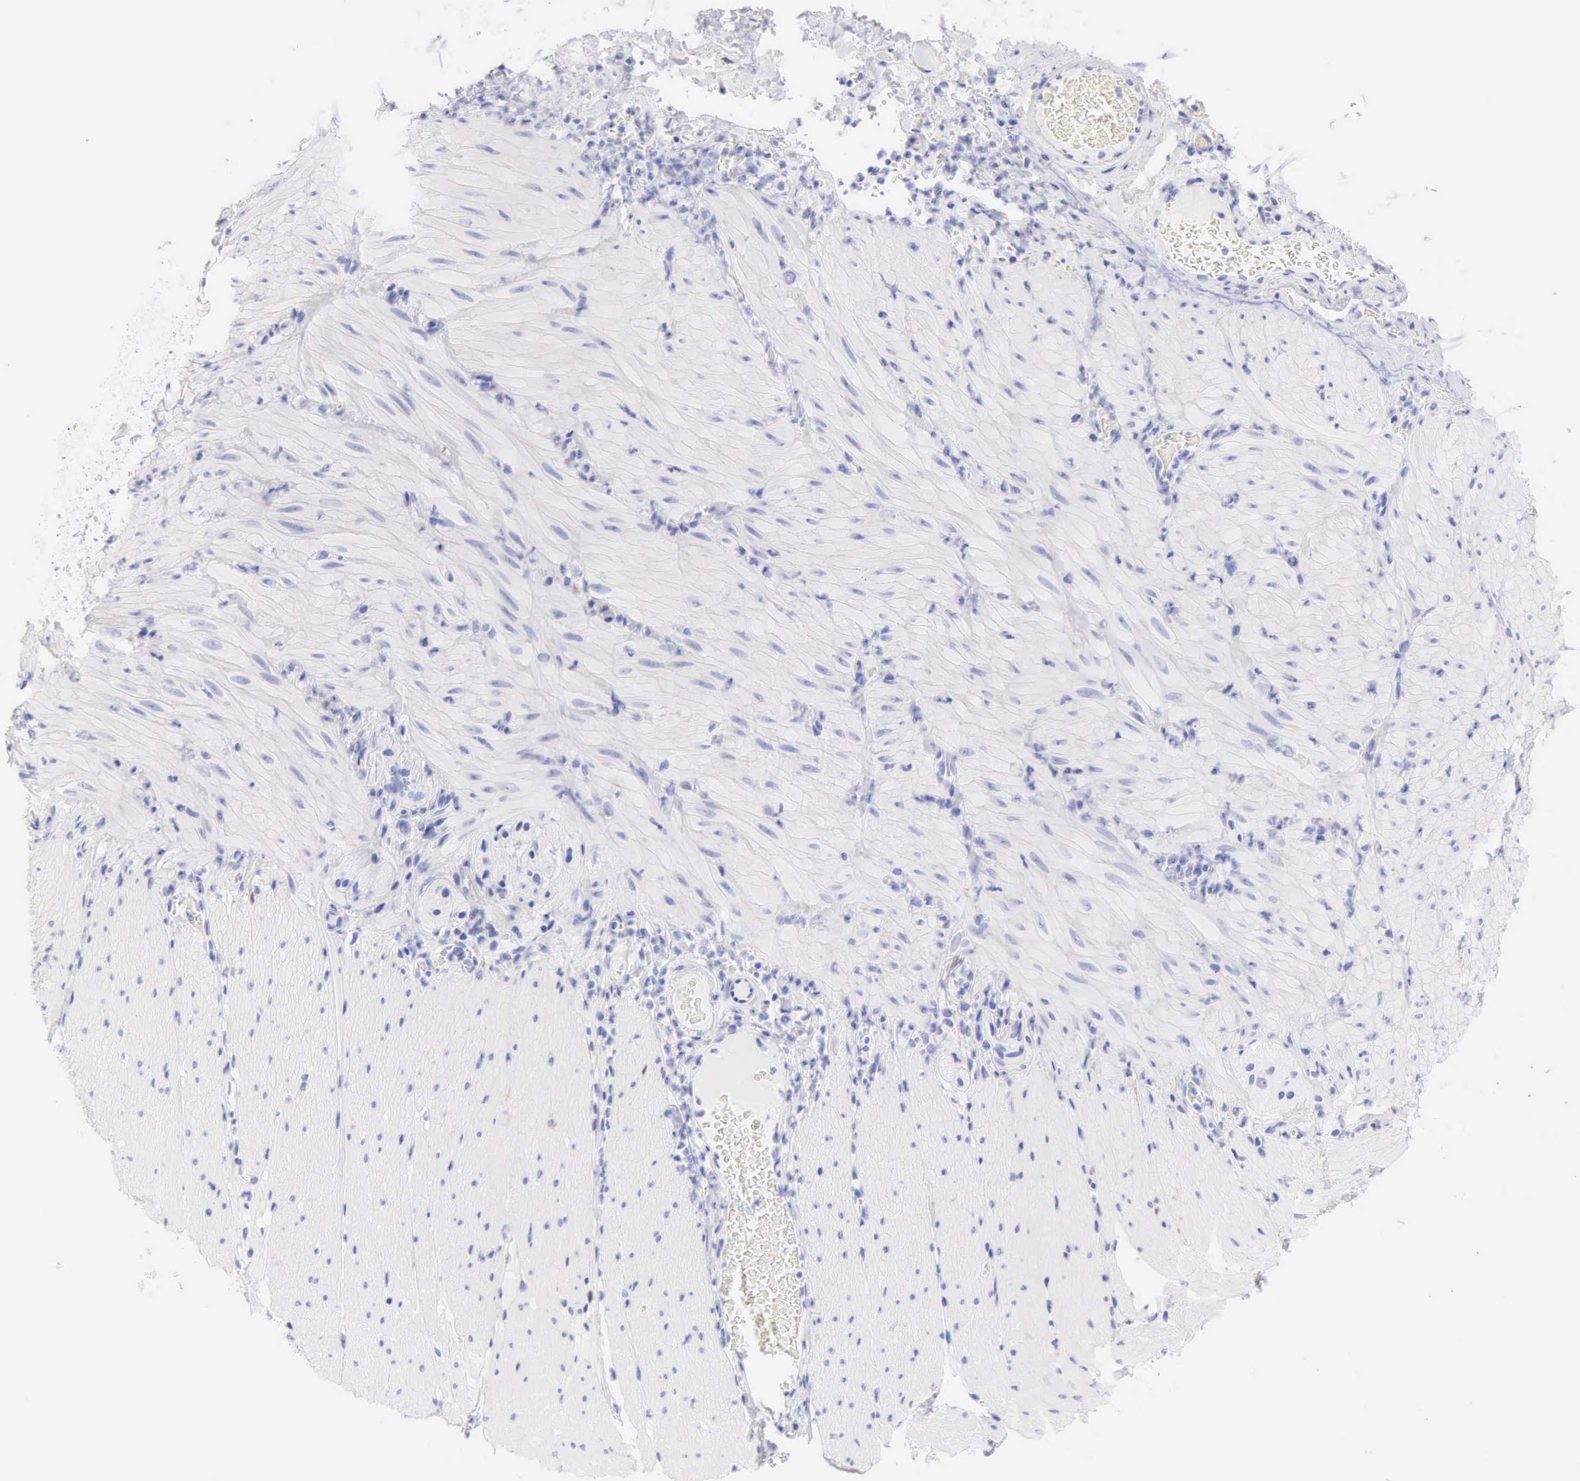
{"staining": {"intensity": "negative", "quantity": "none", "location": "none"}, "tissue": "smooth muscle", "cell_type": "Smooth muscle cells", "image_type": "normal", "snomed": [{"axis": "morphology", "description": "Normal tissue, NOS"}, {"axis": "topography", "description": "Duodenum"}], "caption": "IHC image of normal smooth muscle: human smooth muscle stained with DAB (3,3'-diaminobenzidine) displays no significant protein staining in smooth muscle cells.", "gene": "CDKN2A", "patient": {"sex": "male", "age": 63}}